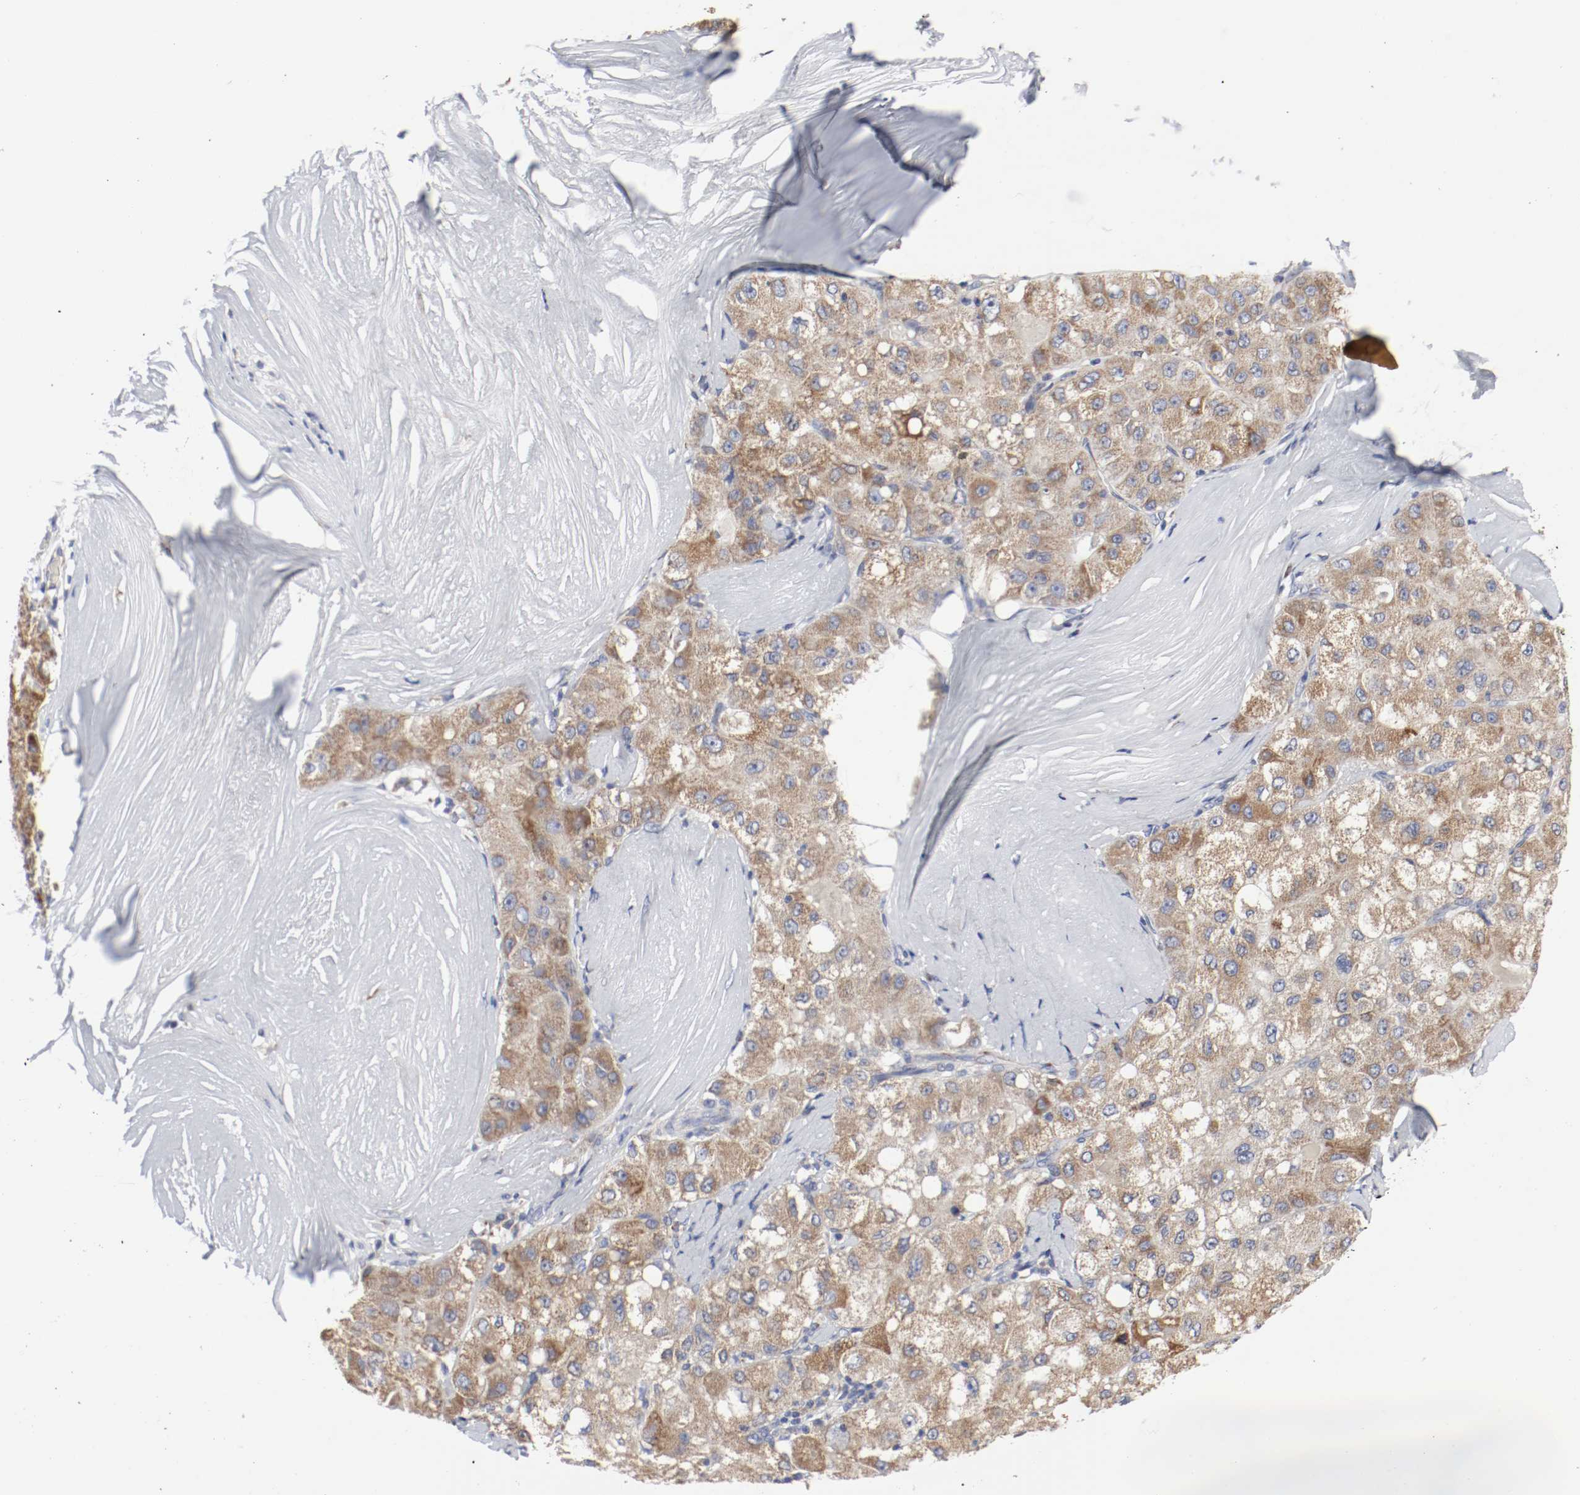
{"staining": {"intensity": "moderate", "quantity": ">75%", "location": "cytoplasmic/membranous"}, "tissue": "liver cancer", "cell_type": "Tumor cells", "image_type": "cancer", "snomed": [{"axis": "morphology", "description": "Carcinoma, Hepatocellular, NOS"}, {"axis": "topography", "description": "Liver"}], "caption": "Immunohistochemical staining of hepatocellular carcinoma (liver) reveals moderate cytoplasmic/membranous protein staining in about >75% of tumor cells. The protein of interest is stained brown, and the nuclei are stained in blue (DAB (3,3'-diaminobenzidine) IHC with brightfield microscopy, high magnification).", "gene": "AFG3L2", "patient": {"sex": "male", "age": 80}}